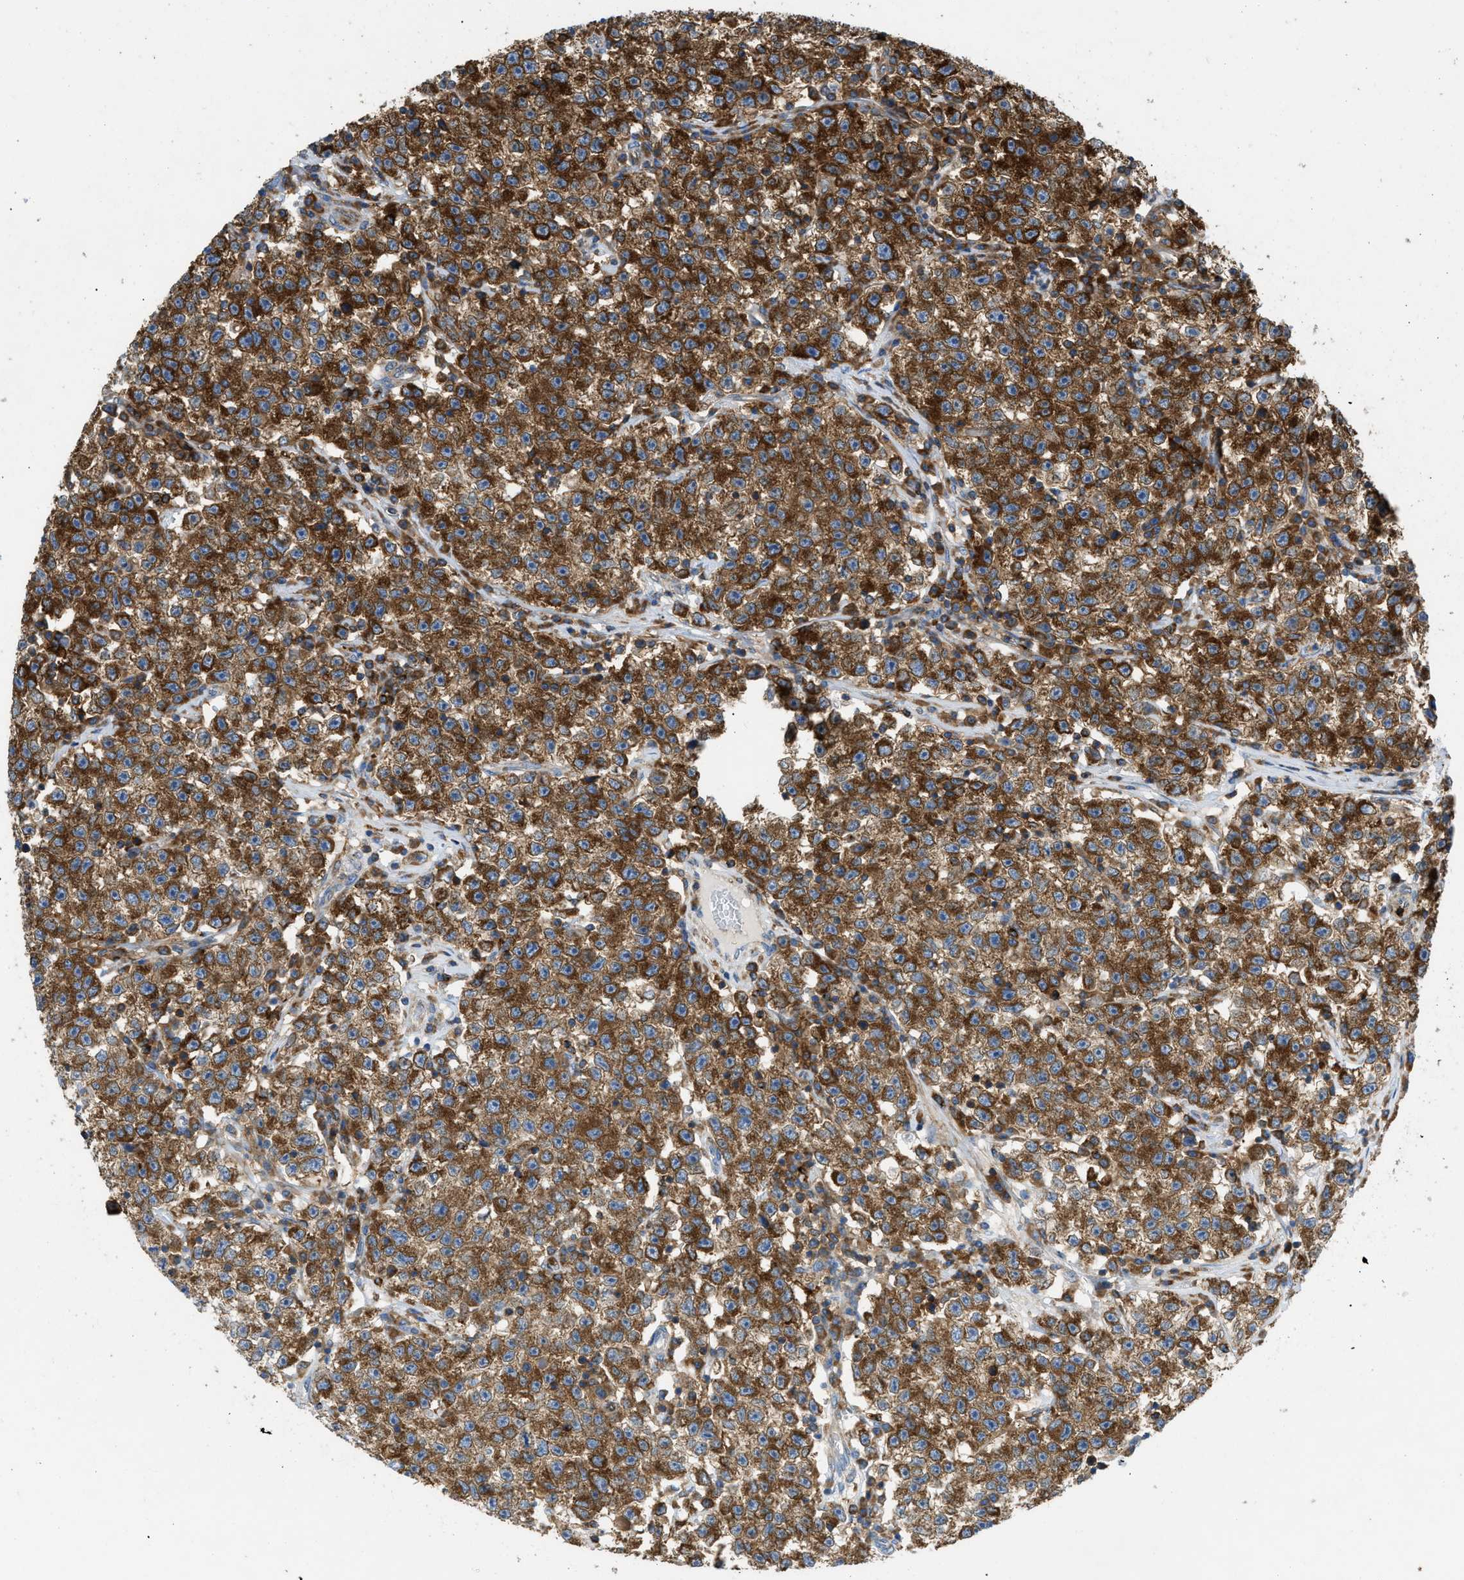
{"staining": {"intensity": "strong", "quantity": ">75%", "location": "cytoplasmic/membranous"}, "tissue": "testis cancer", "cell_type": "Tumor cells", "image_type": "cancer", "snomed": [{"axis": "morphology", "description": "Seminoma, NOS"}, {"axis": "topography", "description": "Testis"}], "caption": "Testis cancer stained with immunohistochemistry reveals strong cytoplasmic/membranous positivity in approximately >75% of tumor cells. (DAB (3,3'-diaminobenzidine) = brown stain, brightfield microscopy at high magnification).", "gene": "GPAT4", "patient": {"sex": "male", "age": 22}}